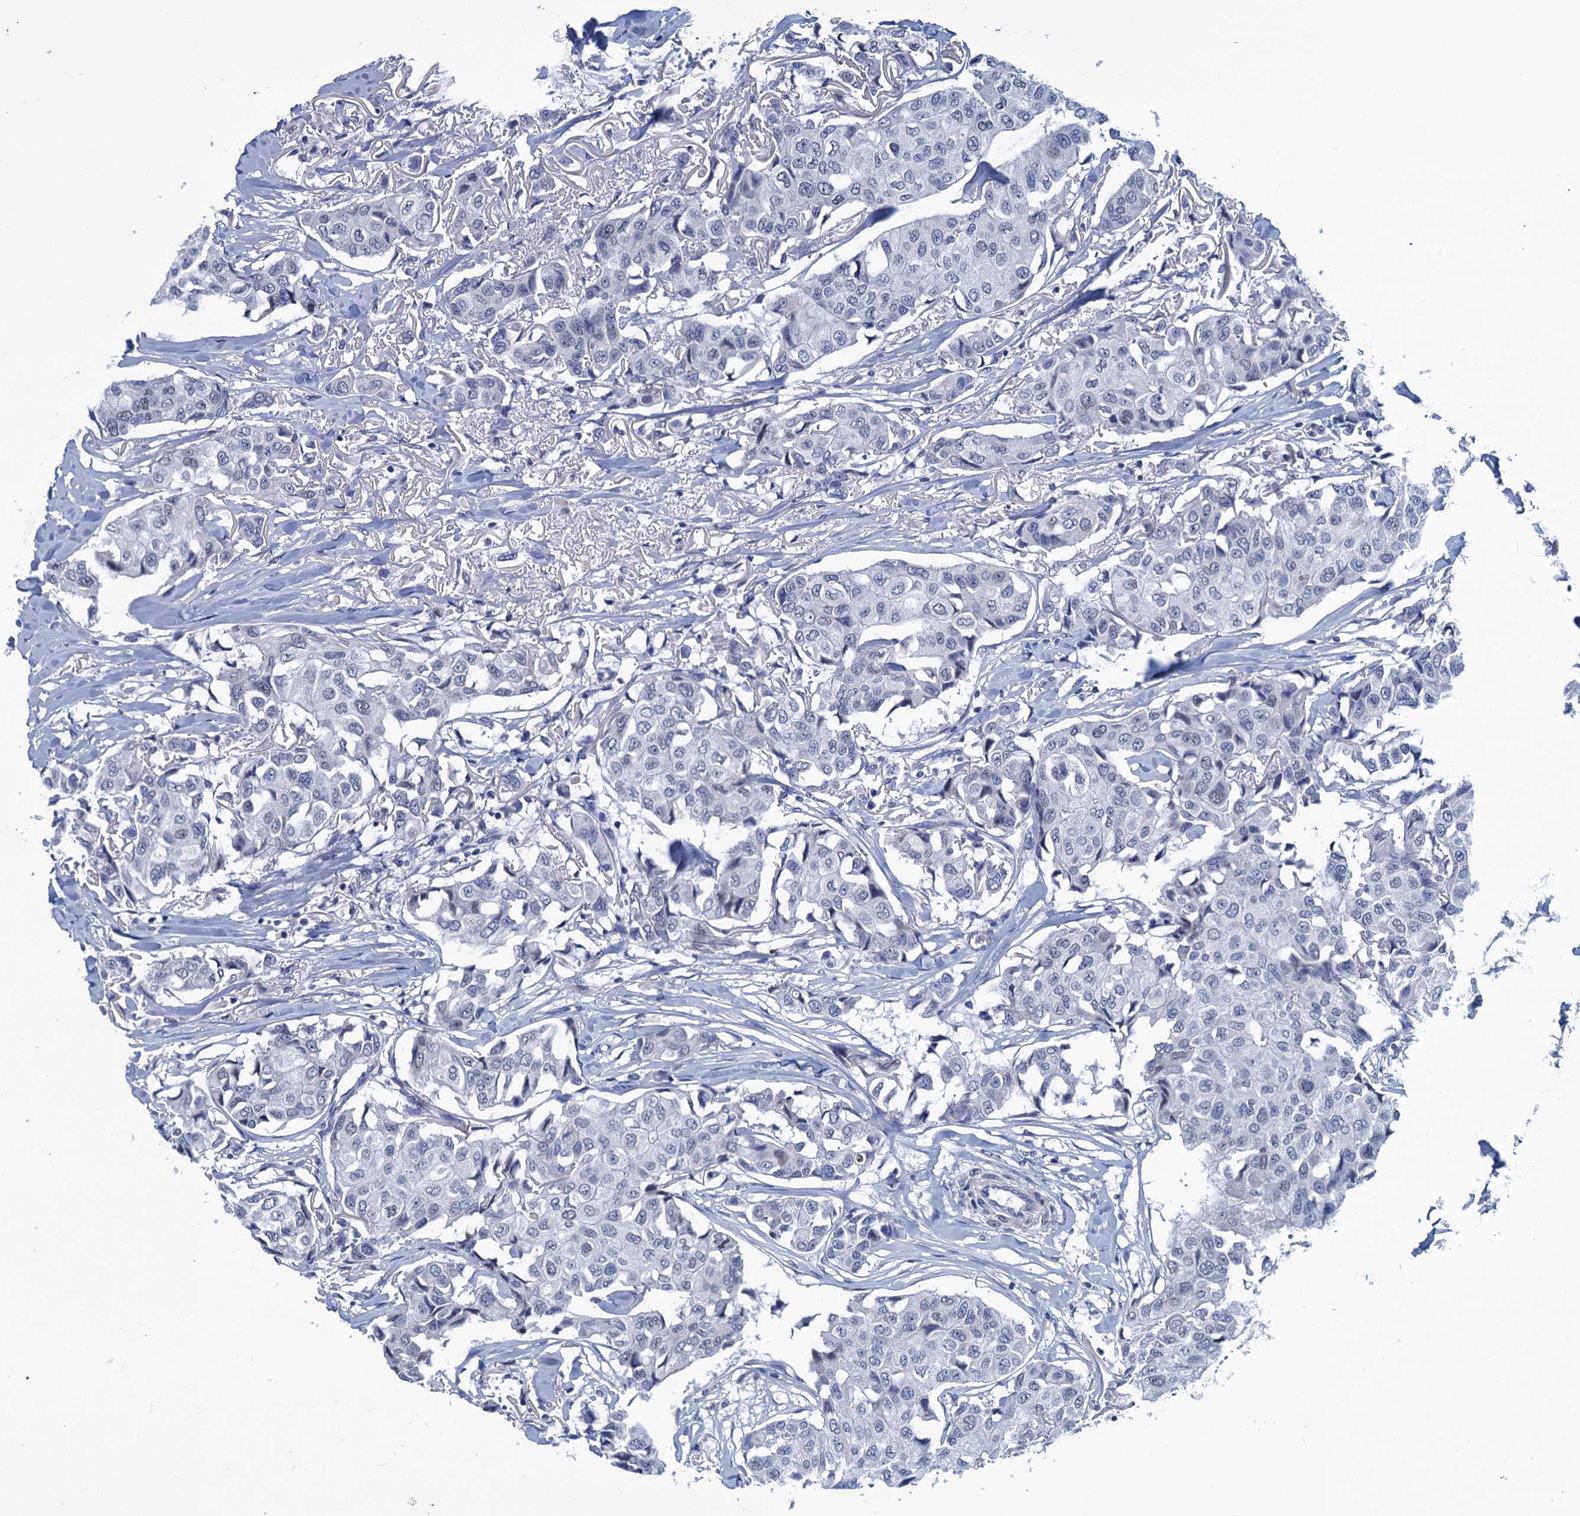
{"staining": {"intensity": "negative", "quantity": "none", "location": "none"}, "tissue": "breast cancer", "cell_type": "Tumor cells", "image_type": "cancer", "snomed": [{"axis": "morphology", "description": "Duct carcinoma"}, {"axis": "topography", "description": "Breast"}], "caption": "The photomicrograph exhibits no significant staining in tumor cells of breast cancer (intraductal carcinoma). Nuclei are stained in blue.", "gene": "GINS3", "patient": {"sex": "female", "age": 80}}